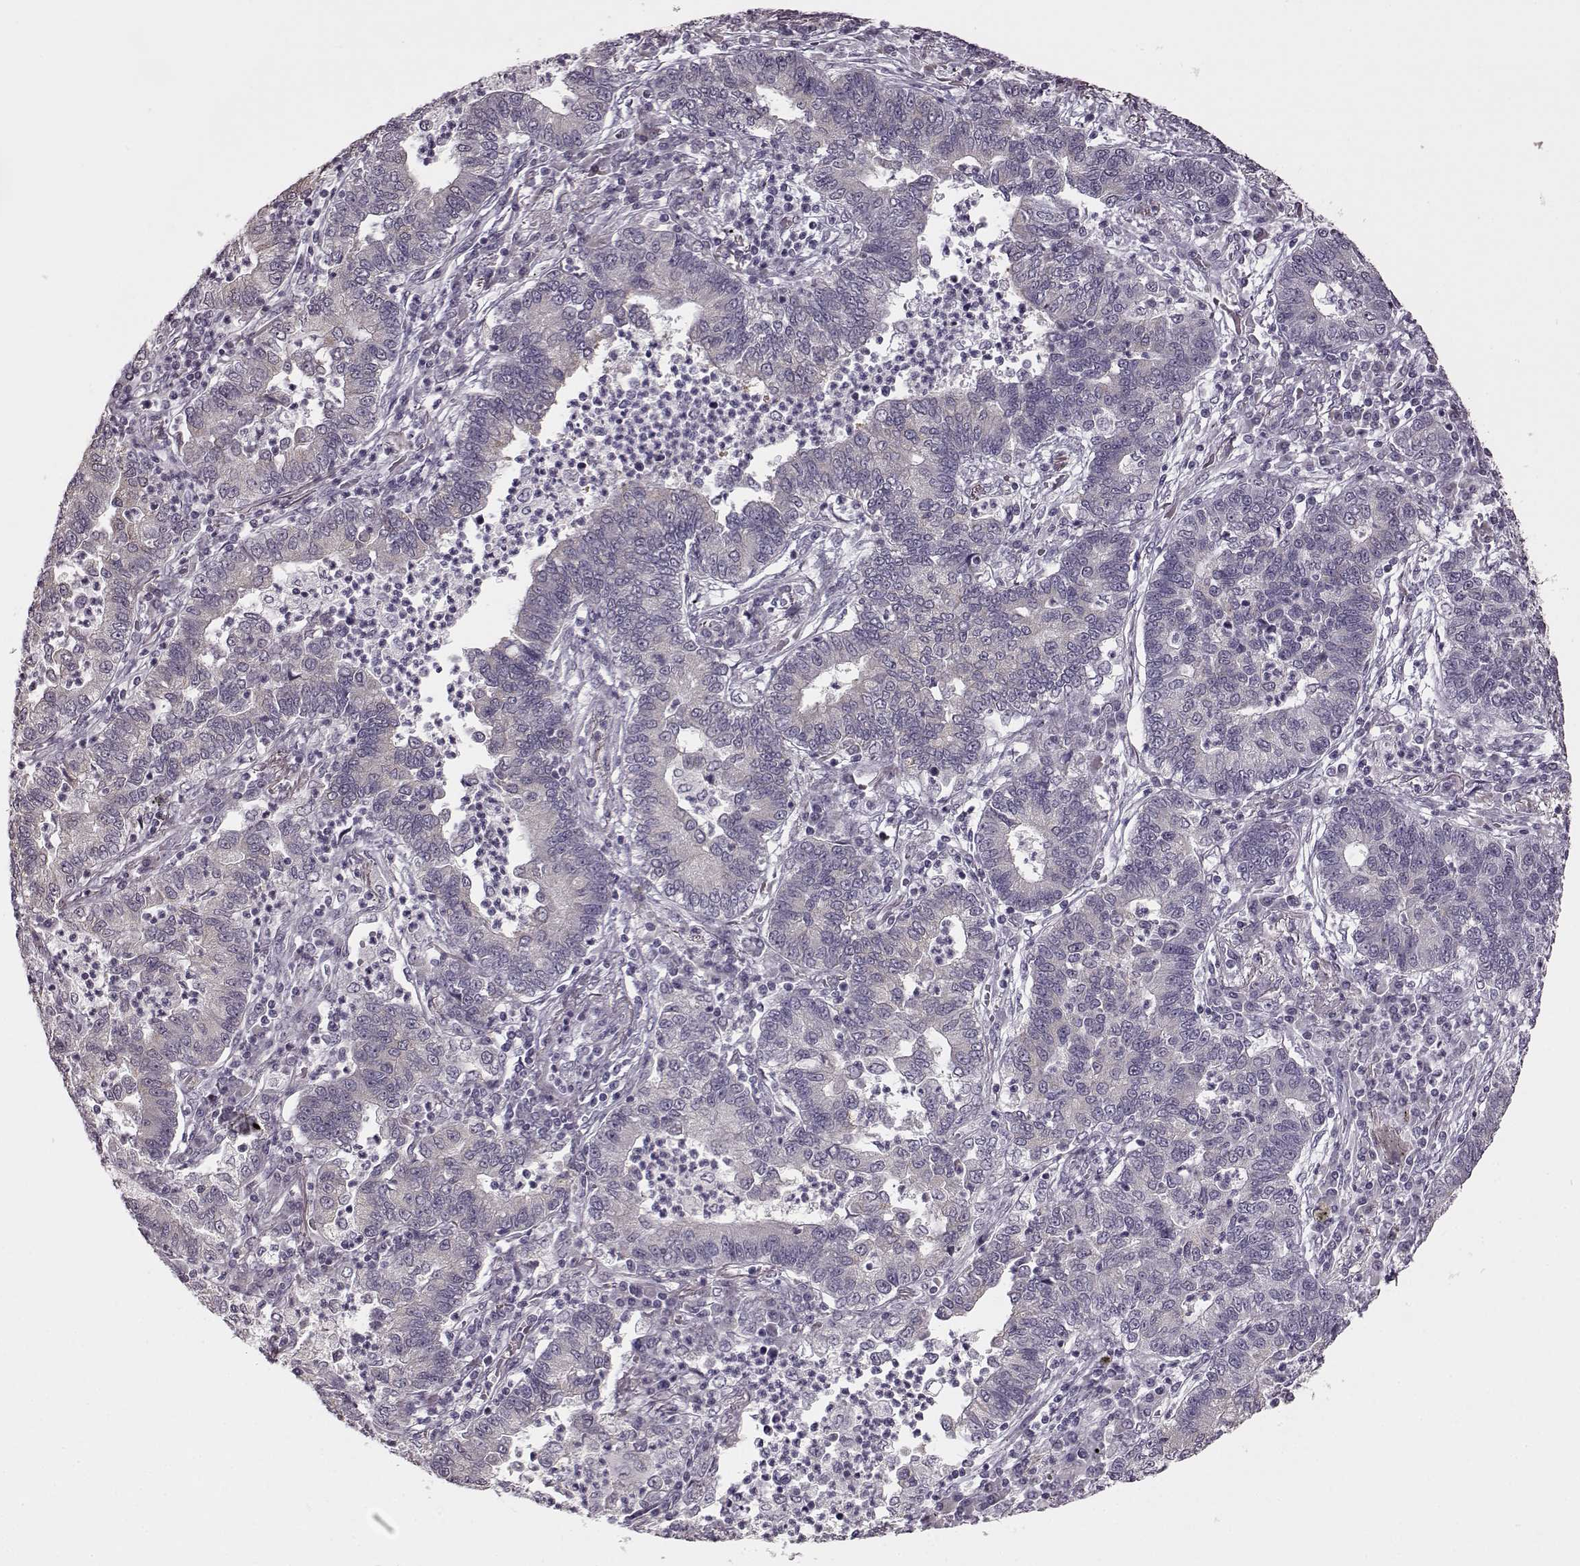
{"staining": {"intensity": "negative", "quantity": "none", "location": "none"}, "tissue": "lung cancer", "cell_type": "Tumor cells", "image_type": "cancer", "snomed": [{"axis": "morphology", "description": "Adenocarcinoma, NOS"}, {"axis": "topography", "description": "Lung"}], "caption": "IHC histopathology image of neoplastic tissue: lung adenocarcinoma stained with DAB displays no significant protein expression in tumor cells.", "gene": "MAP6D1", "patient": {"sex": "female", "age": 57}}